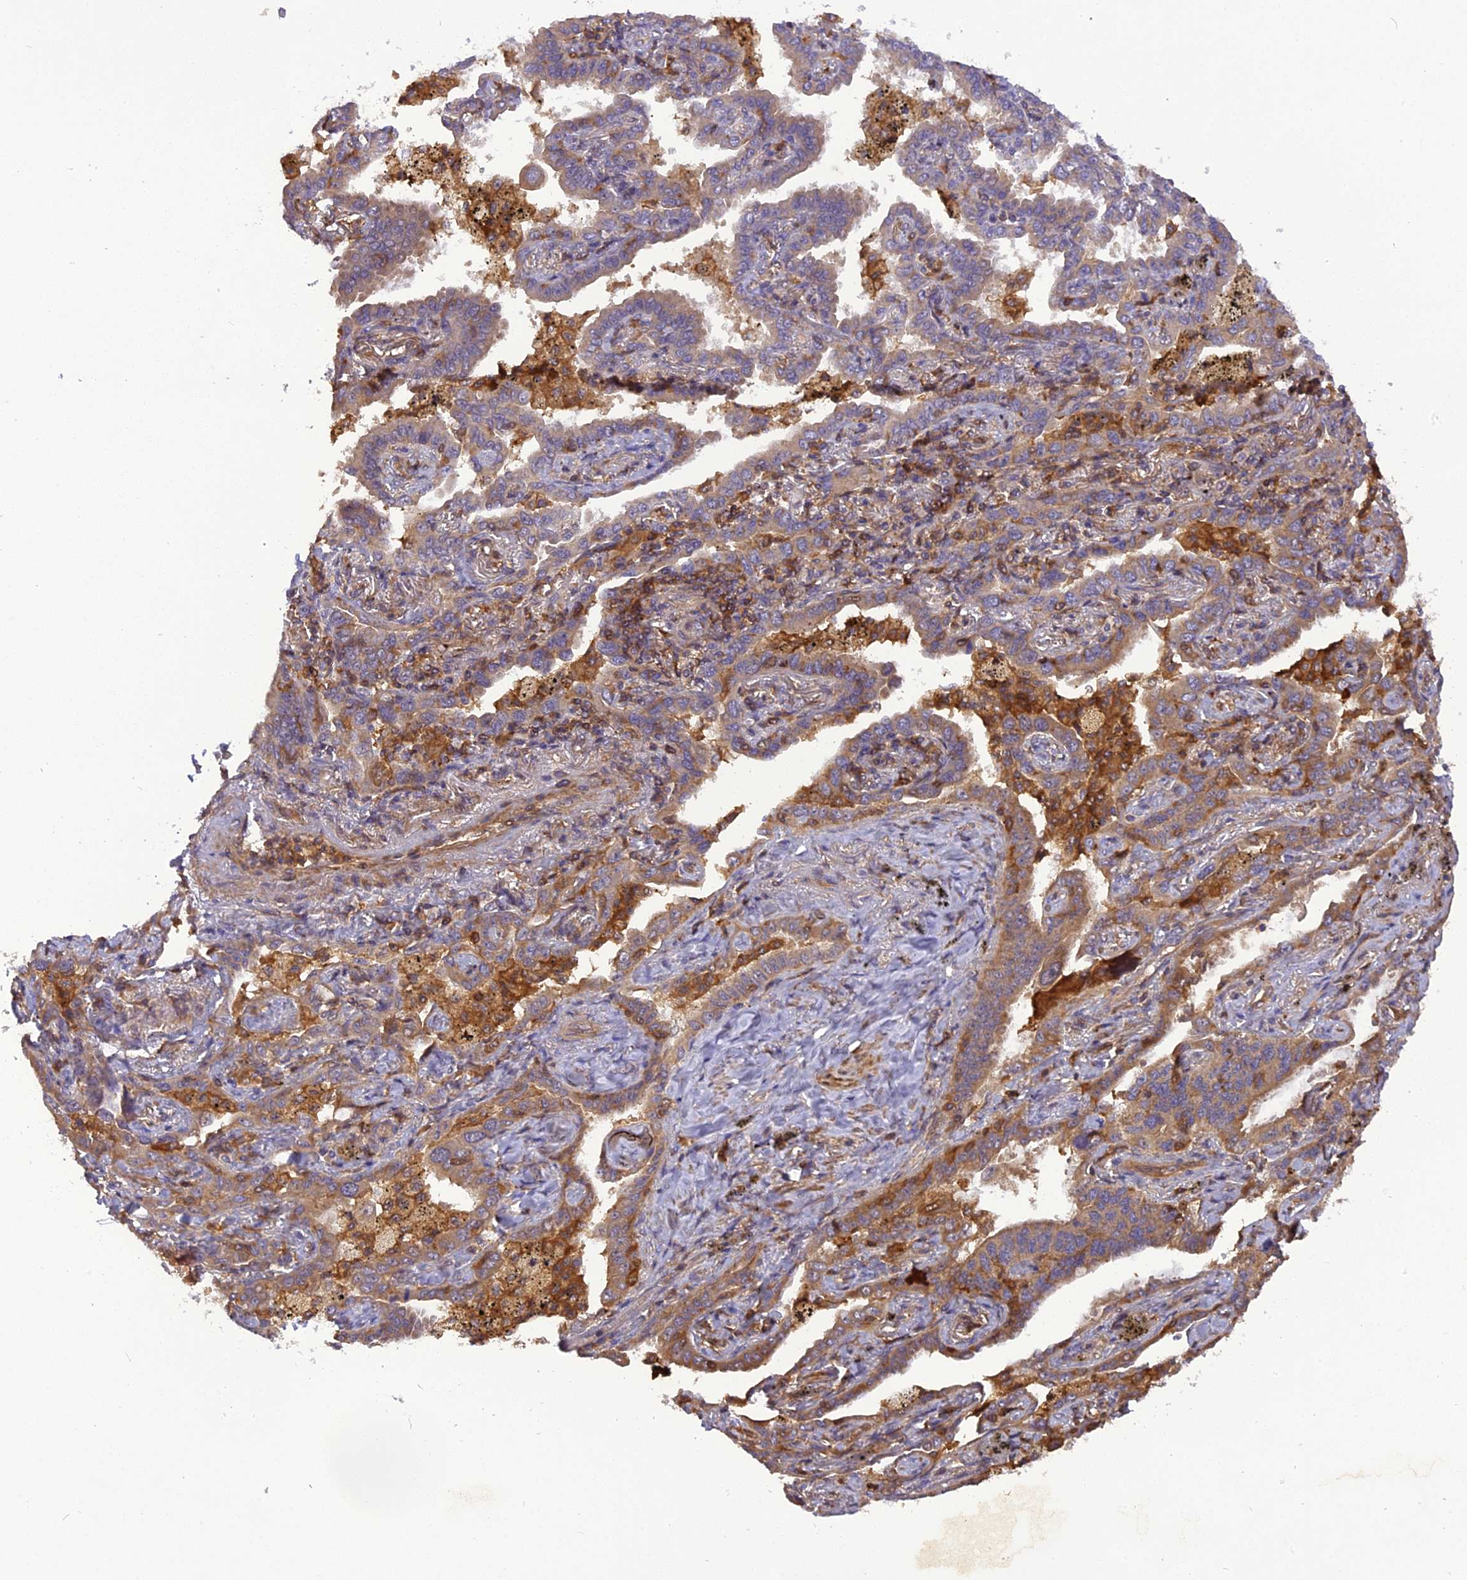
{"staining": {"intensity": "weak", "quantity": "25%-75%", "location": "cytoplasmic/membranous"}, "tissue": "lung cancer", "cell_type": "Tumor cells", "image_type": "cancer", "snomed": [{"axis": "morphology", "description": "Adenocarcinoma, NOS"}, {"axis": "topography", "description": "Lung"}], "caption": "A brown stain labels weak cytoplasmic/membranous expression of a protein in human lung cancer (adenocarcinoma) tumor cells. Using DAB (brown) and hematoxylin (blue) stains, captured at high magnification using brightfield microscopy.", "gene": "STOML1", "patient": {"sex": "male", "age": 67}}